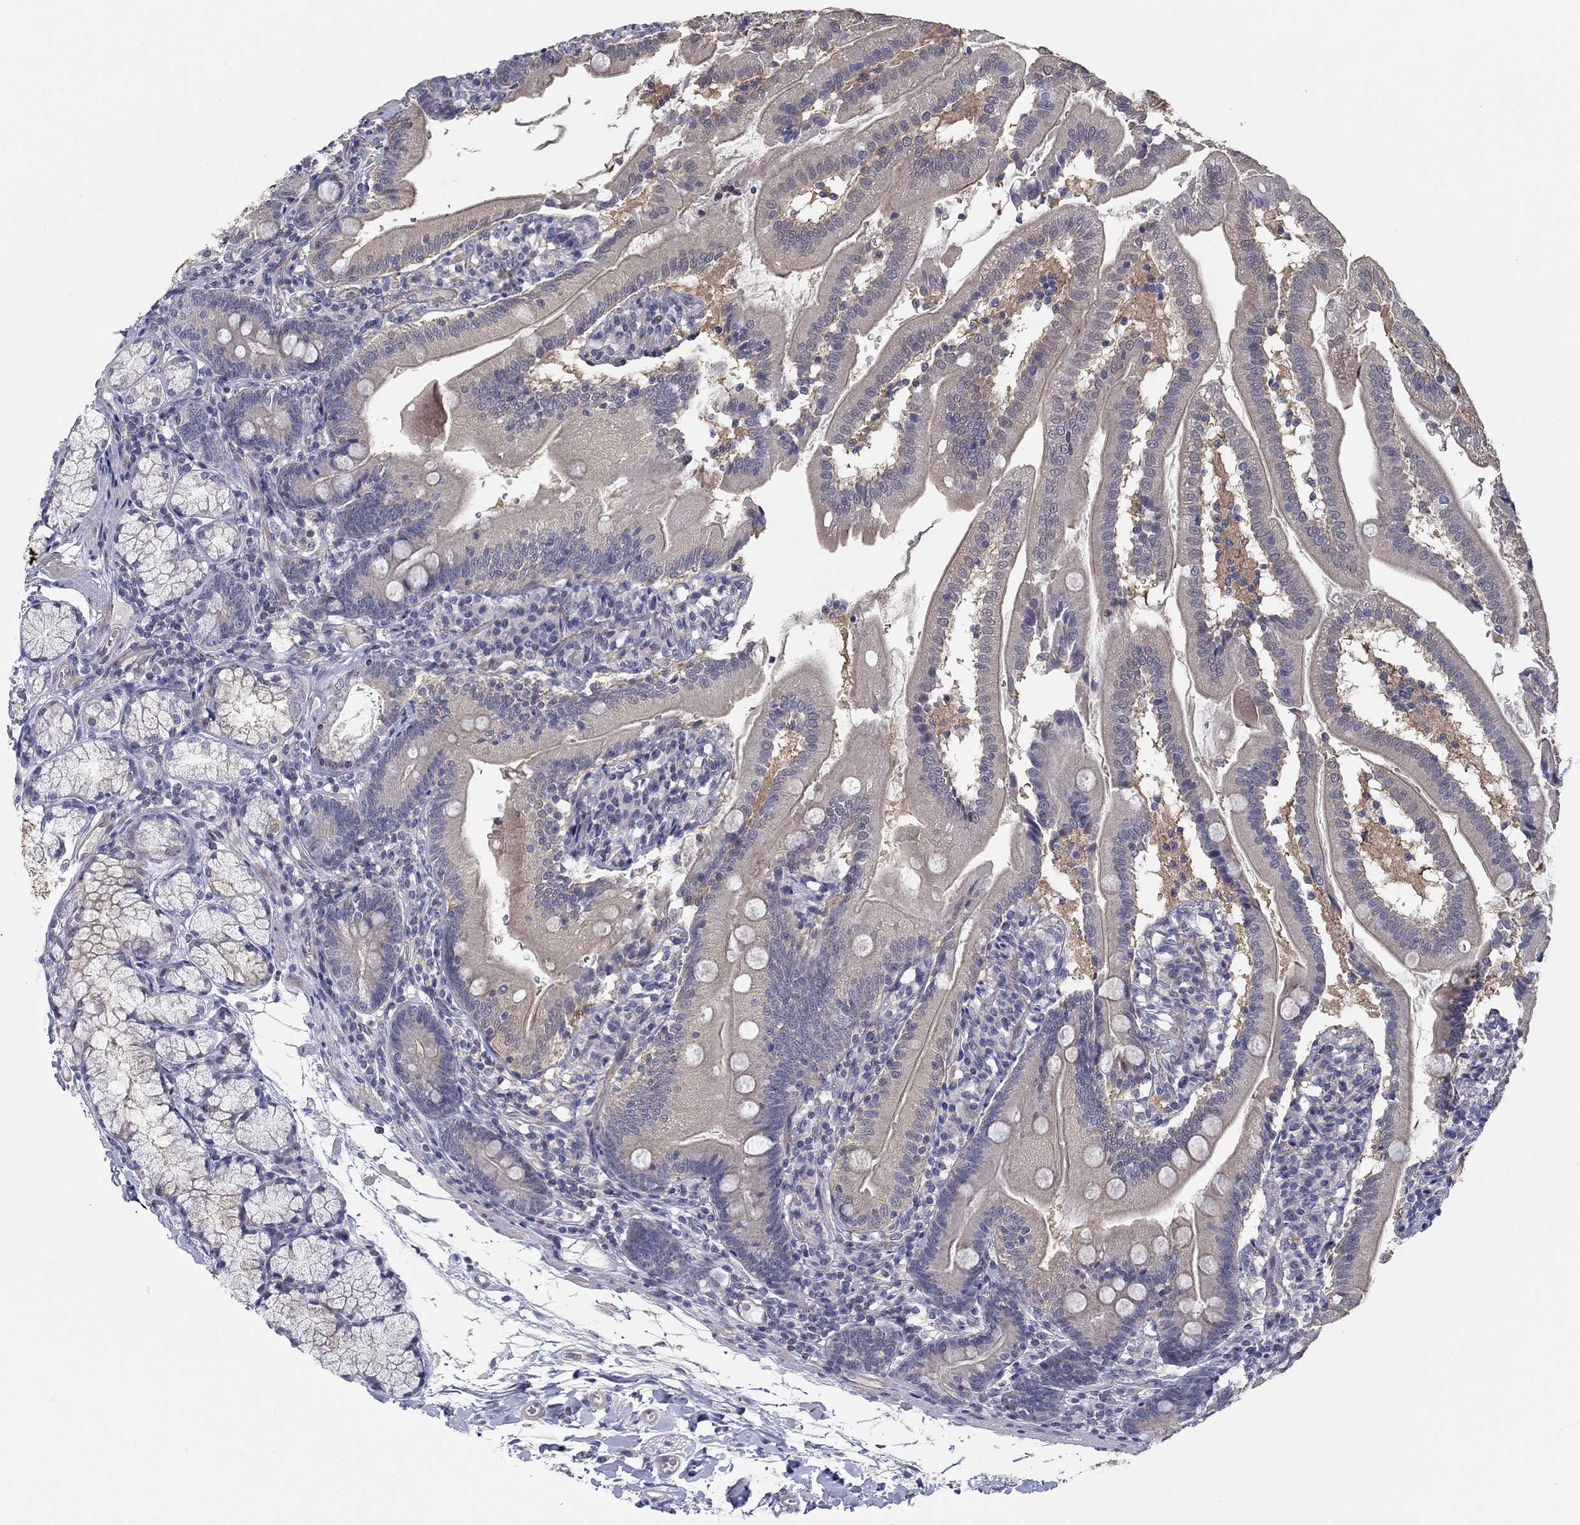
{"staining": {"intensity": "weak", "quantity": "<25%", "location": "cytoplasmic/membranous"}, "tissue": "duodenum", "cell_type": "Glandular cells", "image_type": "normal", "snomed": [{"axis": "morphology", "description": "Normal tissue, NOS"}, {"axis": "topography", "description": "Duodenum"}], "caption": "Duodenum stained for a protein using immunohistochemistry (IHC) exhibits no expression glandular cells.", "gene": "GRK7", "patient": {"sex": "female", "age": 67}}